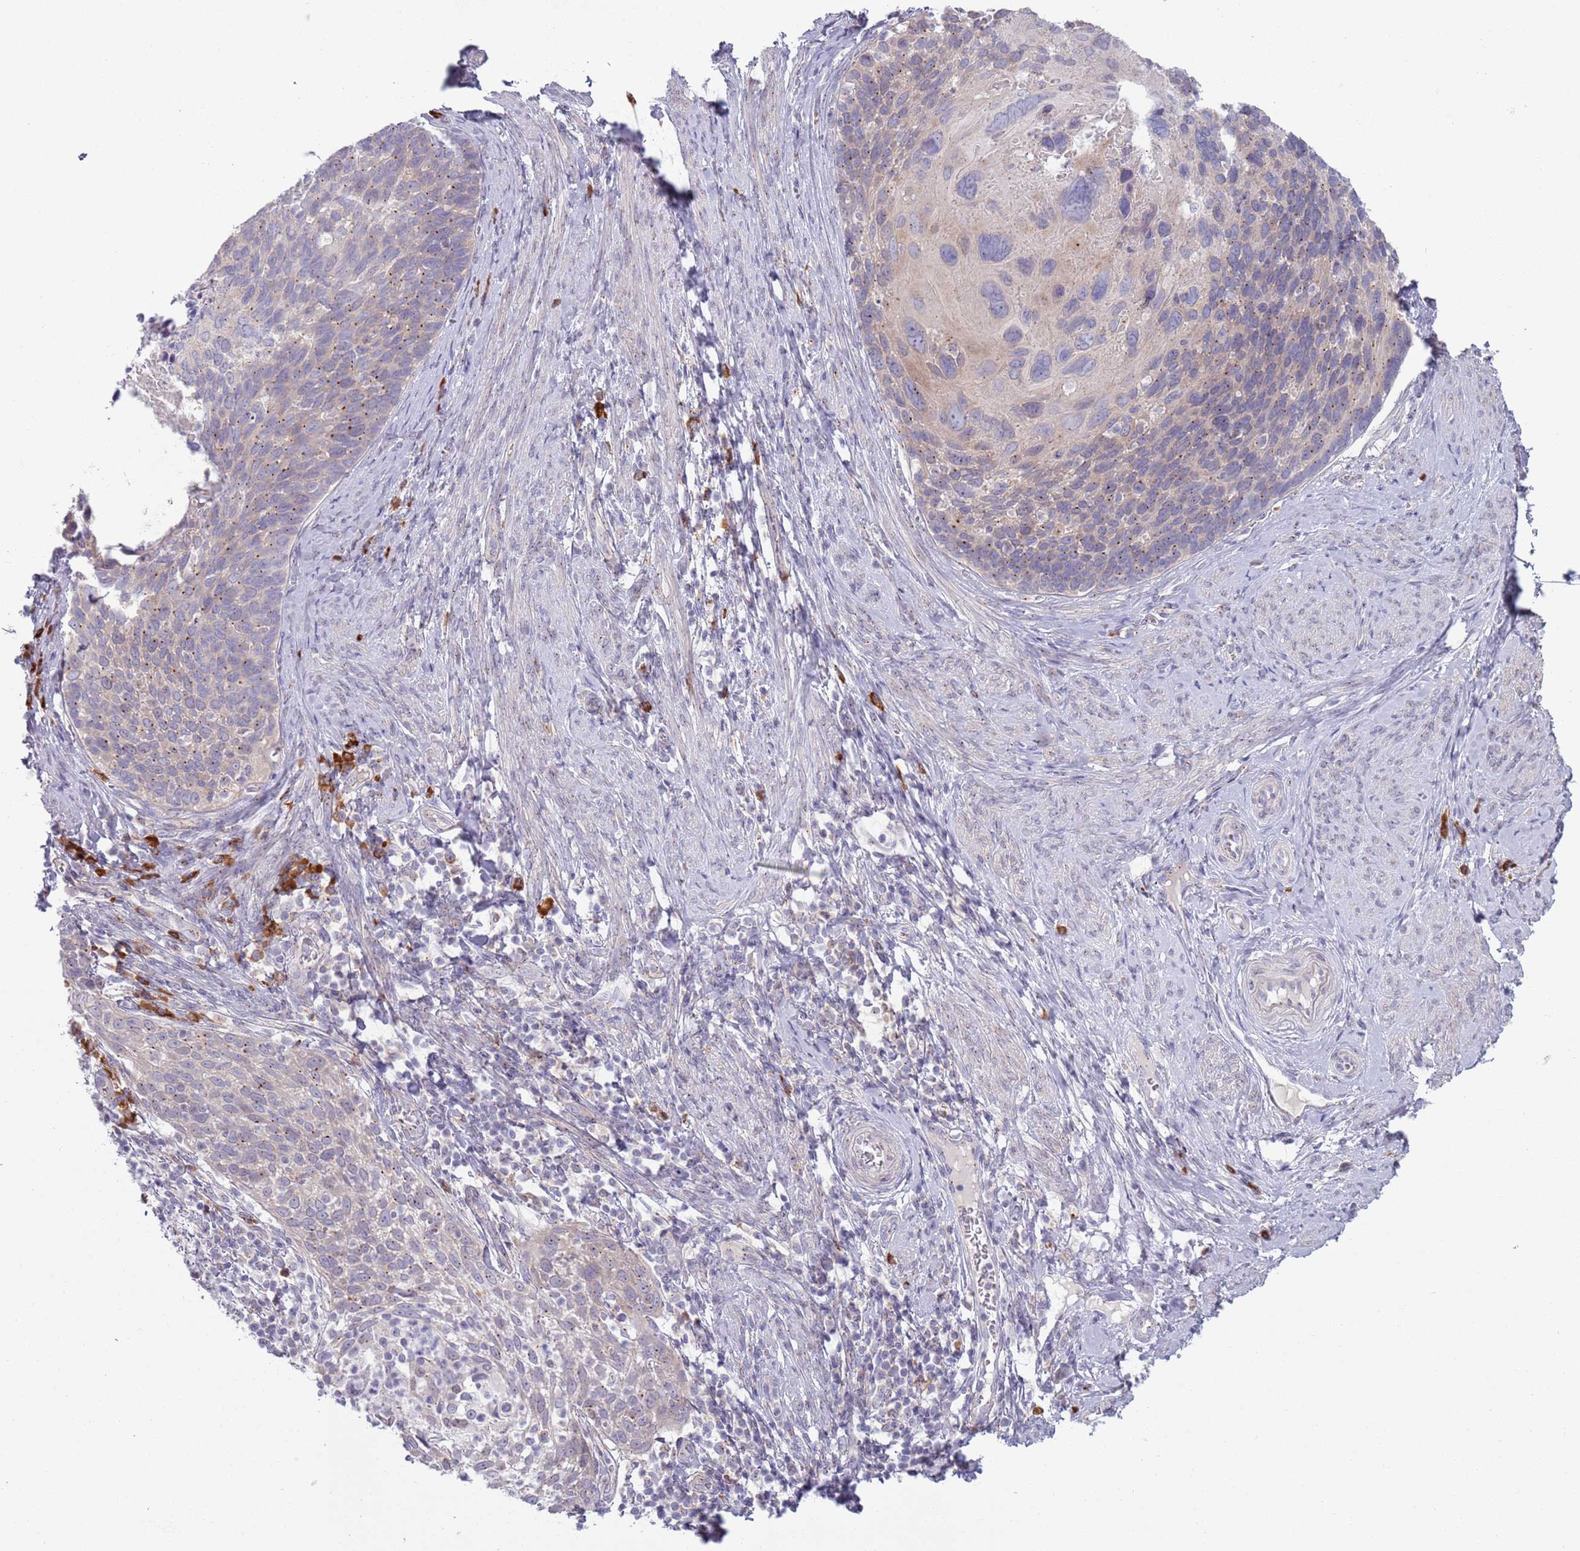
{"staining": {"intensity": "weak", "quantity": "25%-75%", "location": "cytoplasmic/membranous"}, "tissue": "cervical cancer", "cell_type": "Tumor cells", "image_type": "cancer", "snomed": [{"axis": "morphology", "description": "Squamous cell carcinoma, NOS"}, {"axis": "topography", "description": "Cervix"}], "caption": "Immunohistochemistry (DAB (3,3'-diaminobenzidine)) staining of cervical cancer (squamous cell carcinoma) displays weak cytoplasmic/membranous protein staining in about 25%-75% of tumor cells.", "gene": "LTB", "patient": {"sex": "female", "age": 80}}